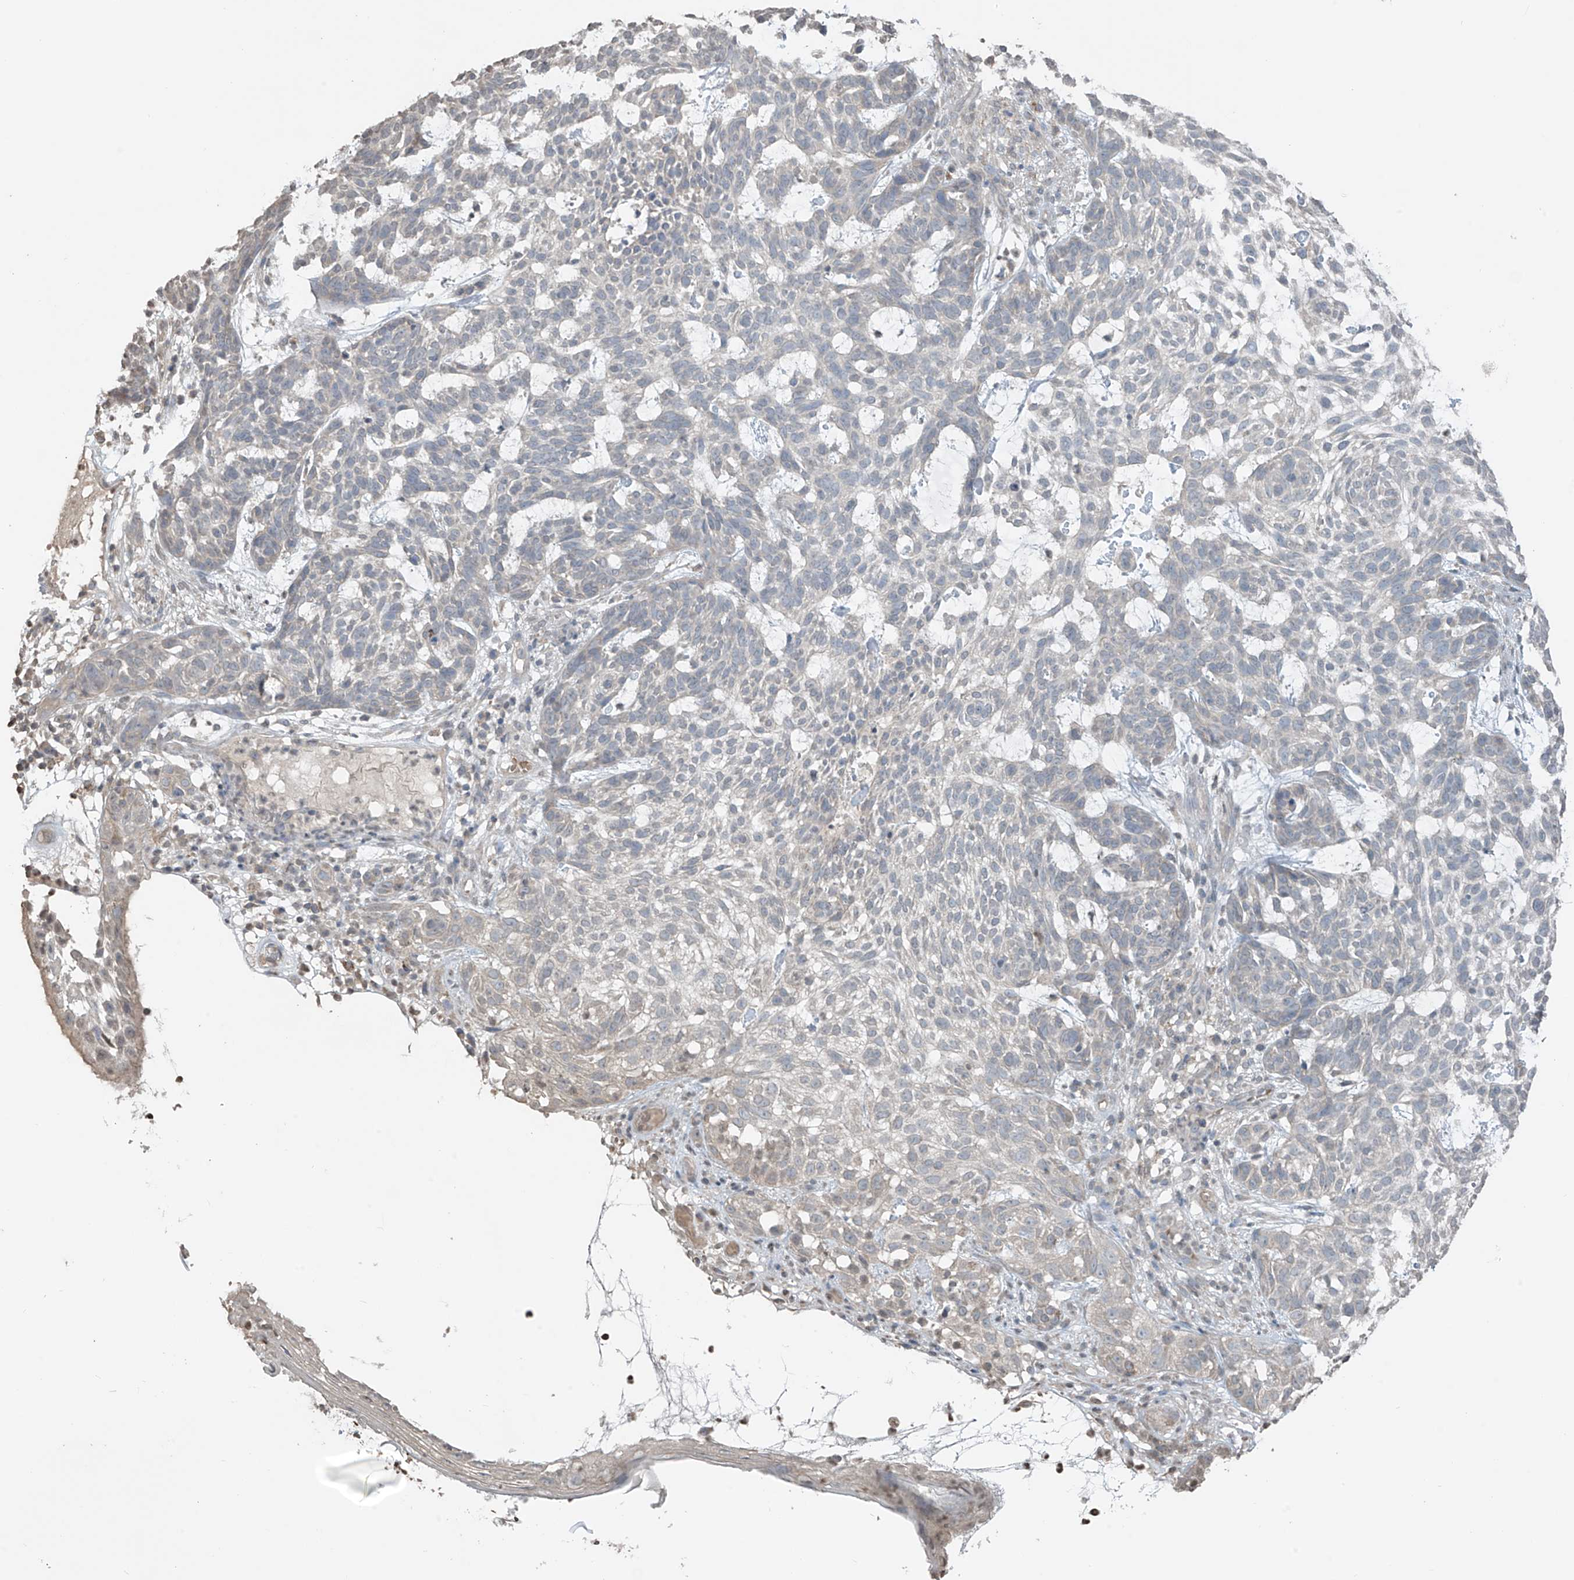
{"staining": {"intensity": "negative", "quantity": "none", "location": "none"}, "tissue": "skin cancer", "cell_type": "Tumor cells", "image_type": "cancer", "snomed": [{"axis": "morphology", "description": "Basal cell carcinoma"}, {"axis": "topography", "description": "Skin"}], "caption": "High power microscopy histopathology image of an IHC image of skin basal cell carcinoma, revealing no significant positivity in tumor cells.", "gene": "HOXA11", "patient": {"sex": "male", "age": 85}}